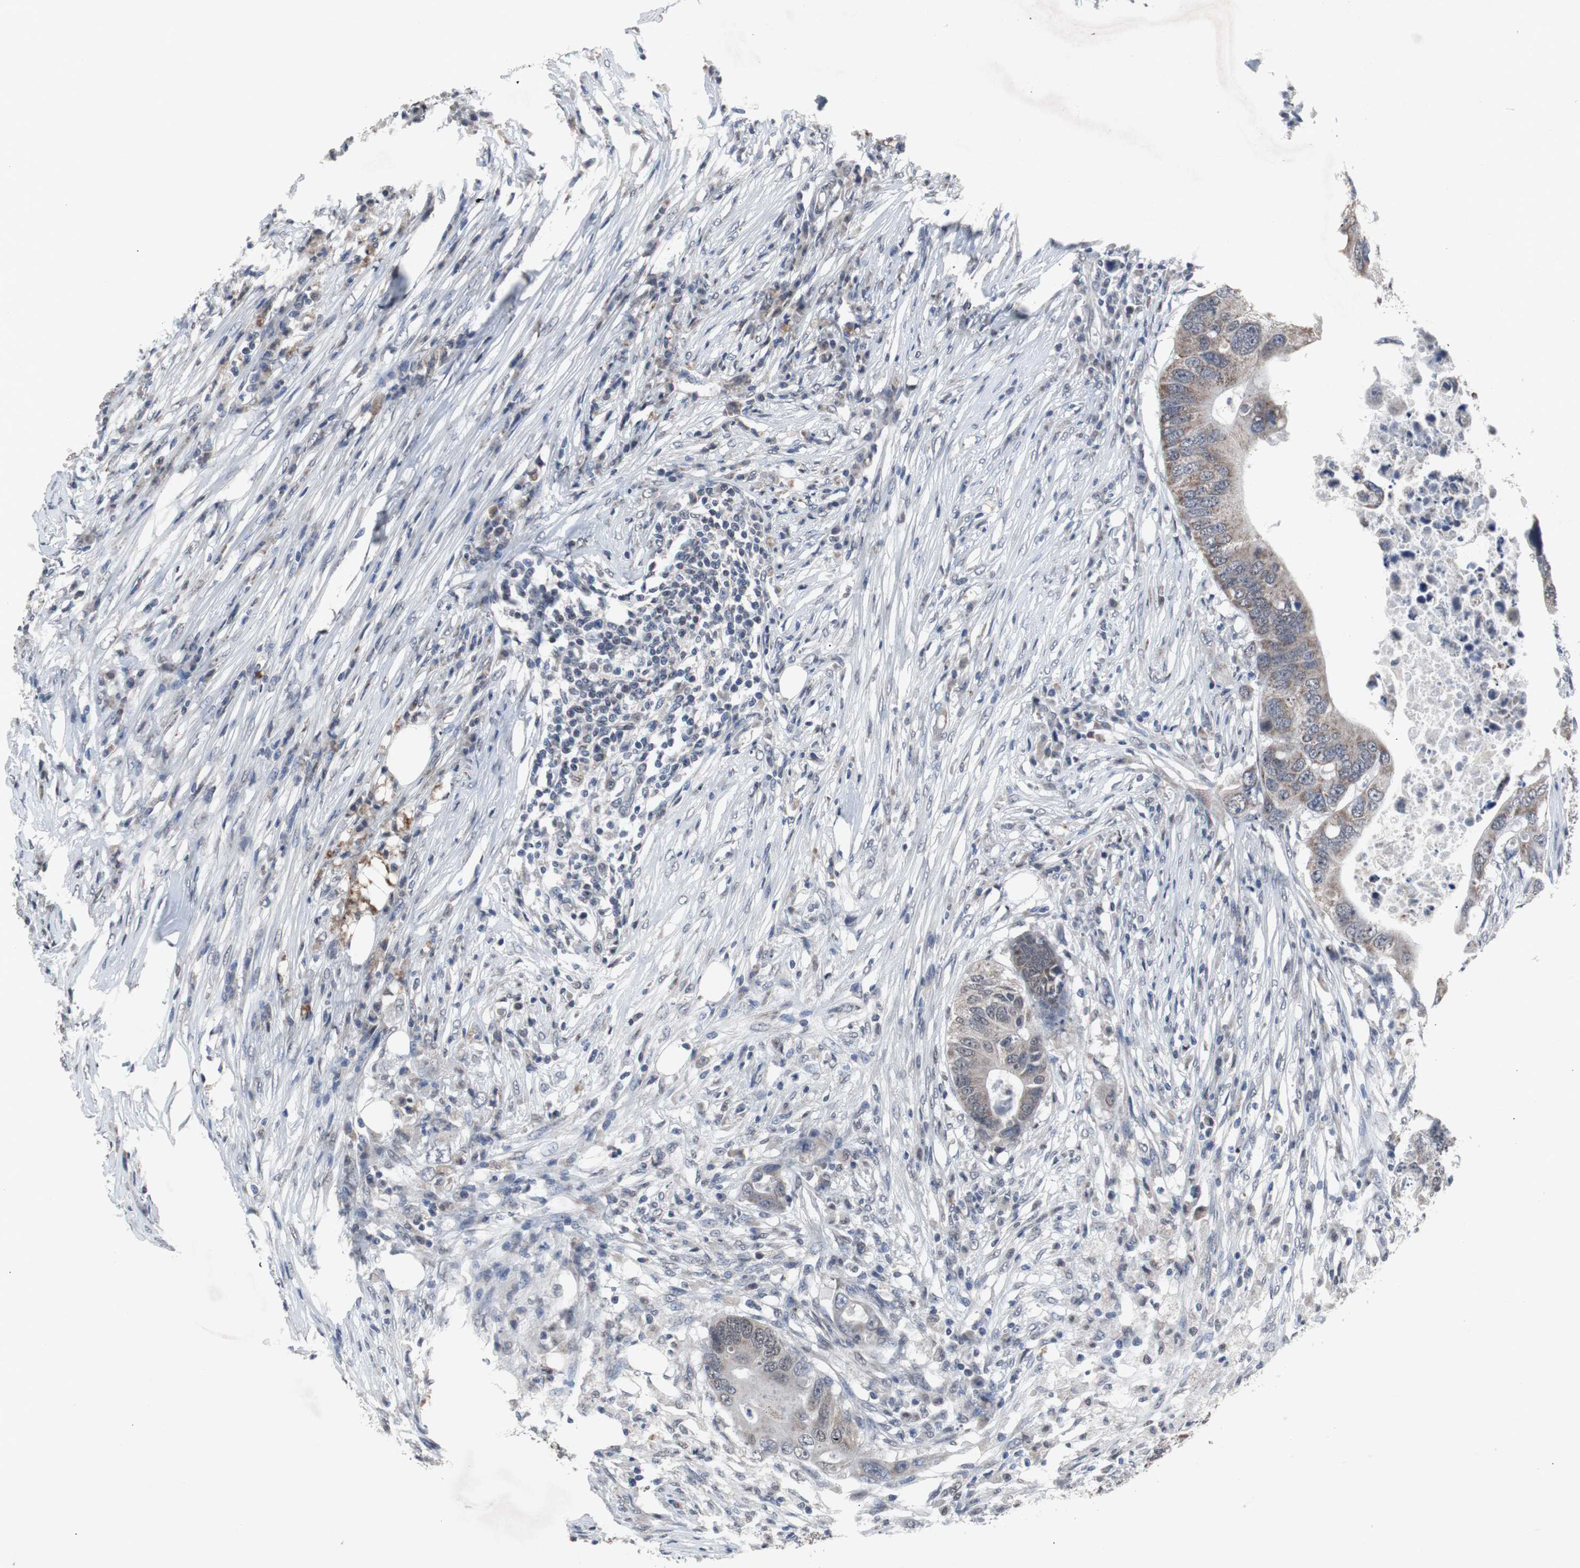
{"staining": {"intensity": "weak", "quantity": ">75%", "location": "cytoplasmic/membranous"}, "tissue": "colorectal cancer", "cell_type": "Tumor cells", "image_type": "cancer", "snomed": [{"axis": "morphology", "description": "Adenocarcinoma, NOS"}, {"axis": "topography", "description": "Colon"}], "caption": "Weak cytoplasmic/membranous positivity is seen in about >75% of tumor cells in colorectal cancer. (DAB (3,3'-diaminobenzidine) = brown stain, brightfield microscopy at high magnification).", "gene": "RBM47", "patient": {"sex": "male", "age": 71}}